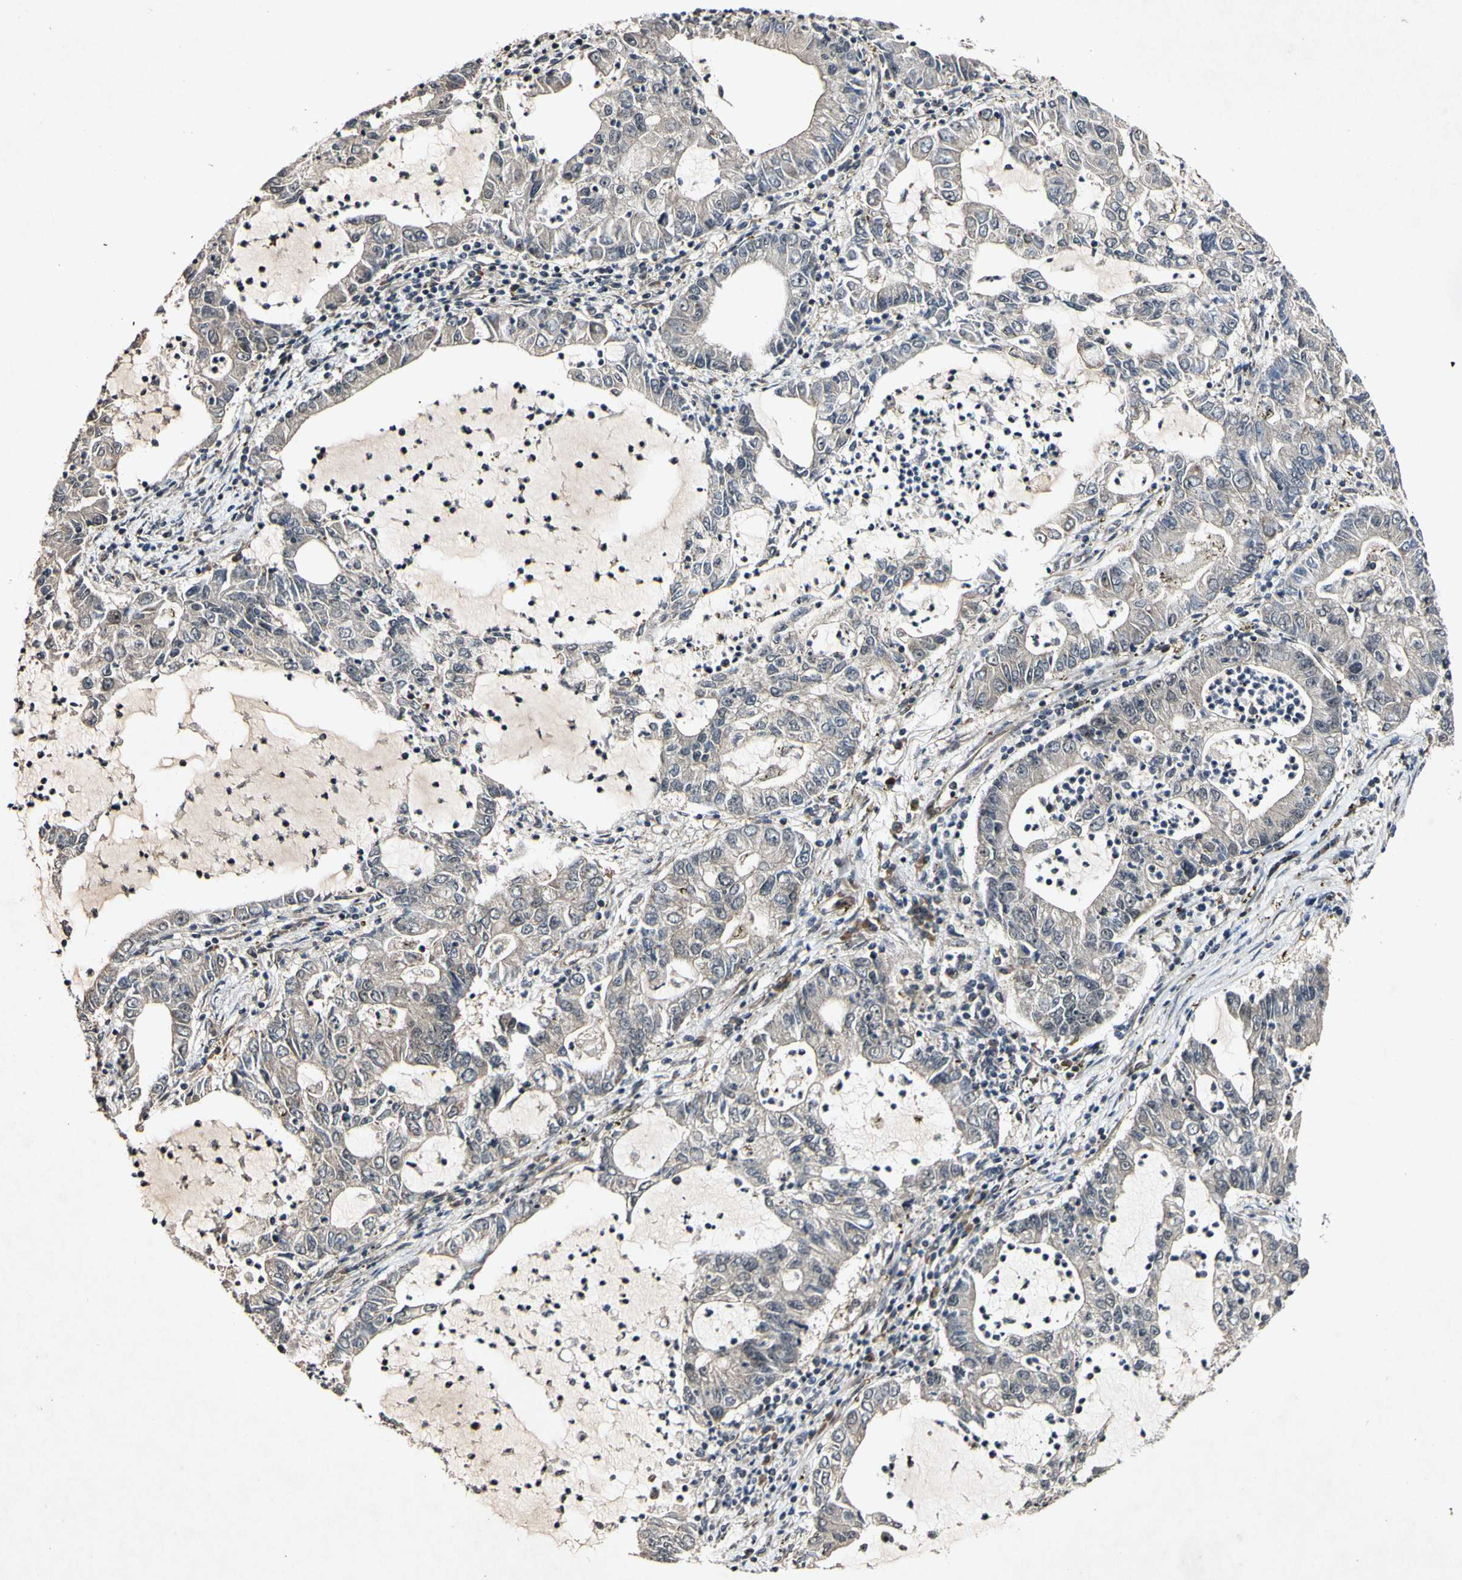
{"staining": {"intensity": "weak", "quantity": ">75%", "location": "cytoplasmic/membranous"}, "tissue": "lung cancer", "cell_type": "Tumor cells", "image_type": "cancer", "snomed": [{"axis": "morphology", "description": "Adenocarcinoma, NOS"}, {"axis": "topography", "description": "Lung"}], "caption": "This is an image of immunohistochemistry (IHC) staining of lung adenocarcinoma, which shows weak positivity in the cytoplasmic/membranous of tumor cells.", "gene": "CSNK1E", "patient": {"sex": "female", "age": 51}}